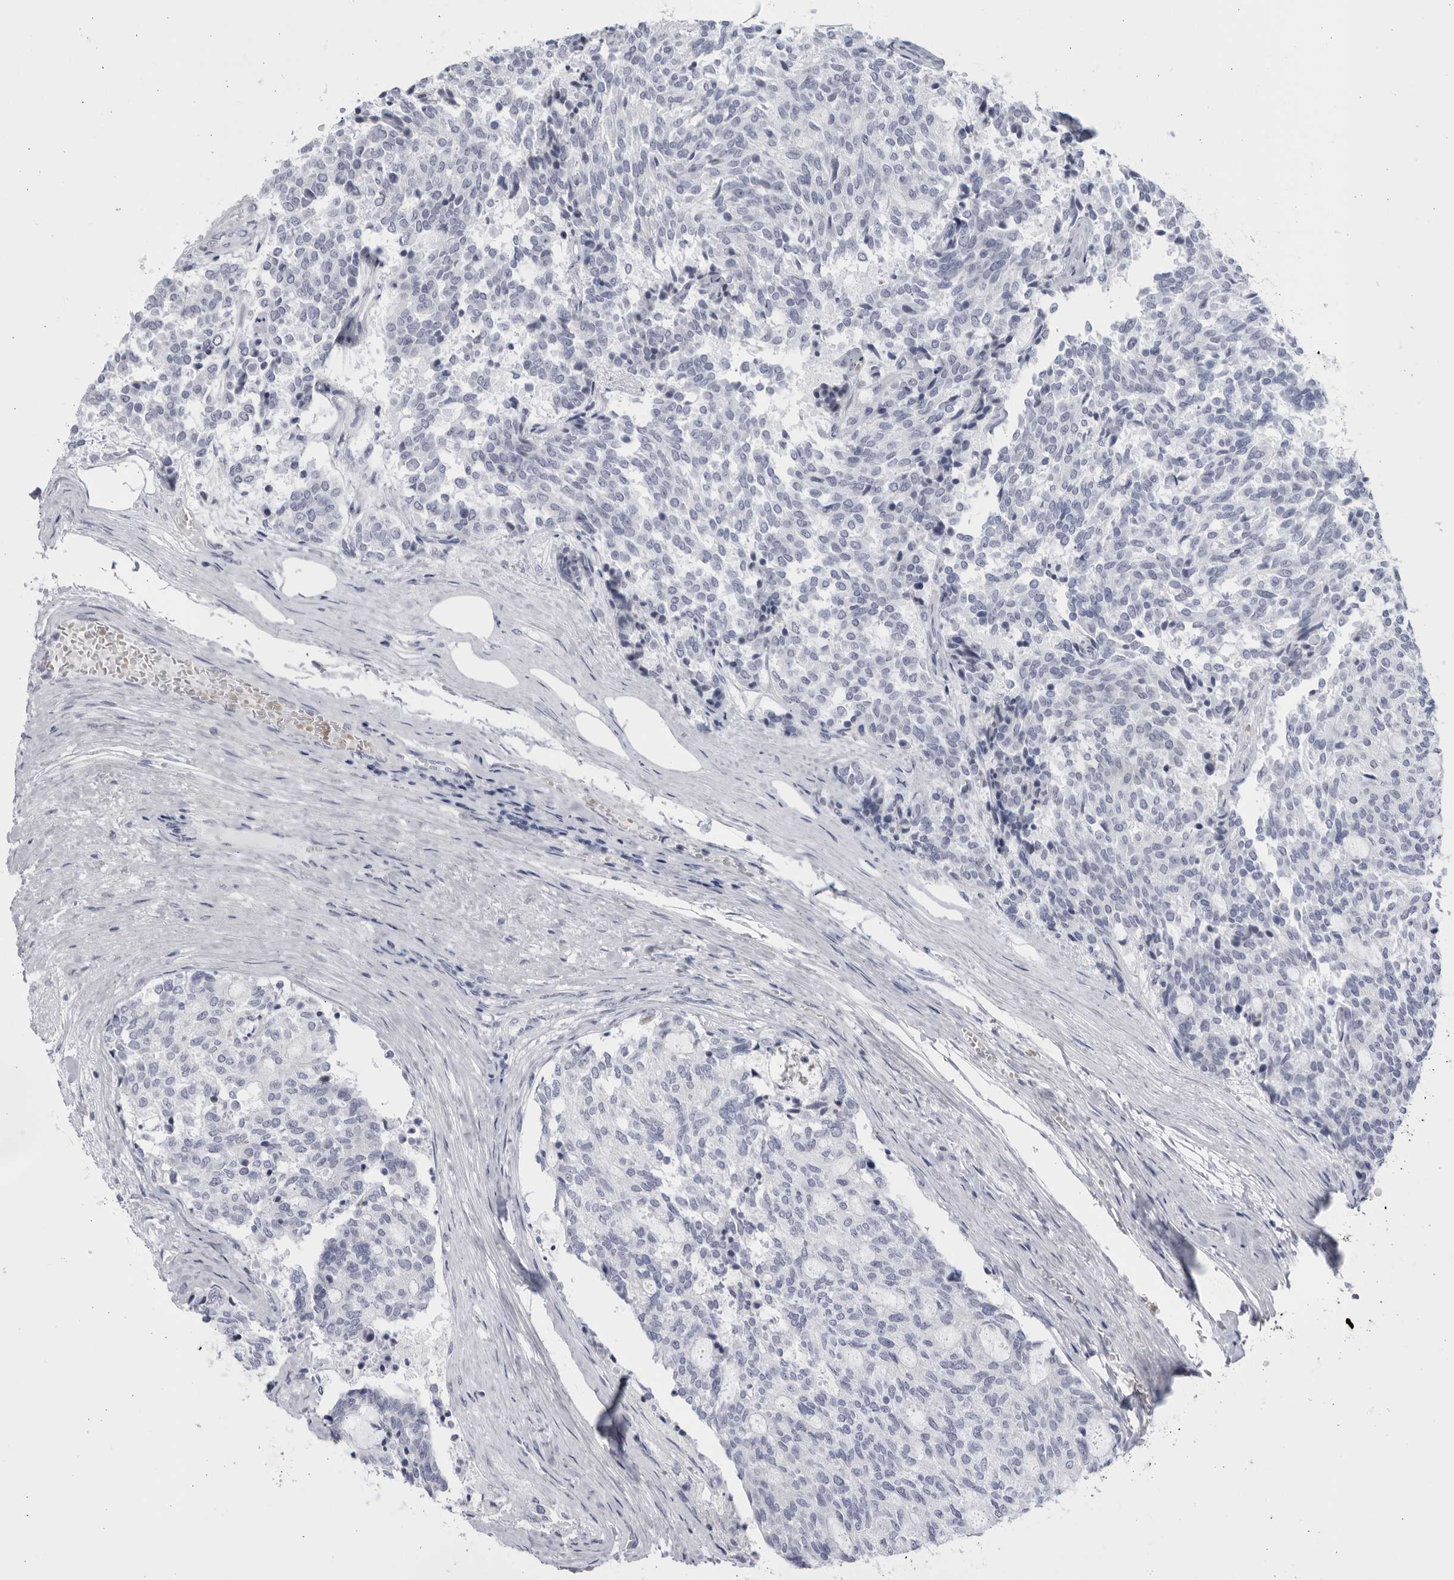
{"staining": {"intensity": "negative", "quantity": "none", "location": "none"}, "tissue": "carcinoid", "cell_type": "Tumor cells", "image_type": "cancer", "snomed": [{"axis": "morphology", "description": "Carcinoid, malignant, NOS"}, {"axis": "topography", "description": "Pancreas"}], "caption": "An image of carcinoid (malignant) stained for a protein shows no brown staining in tumor cells.", "gene": "CCDC181", "patient": {"sex": "female", "age": 54}}